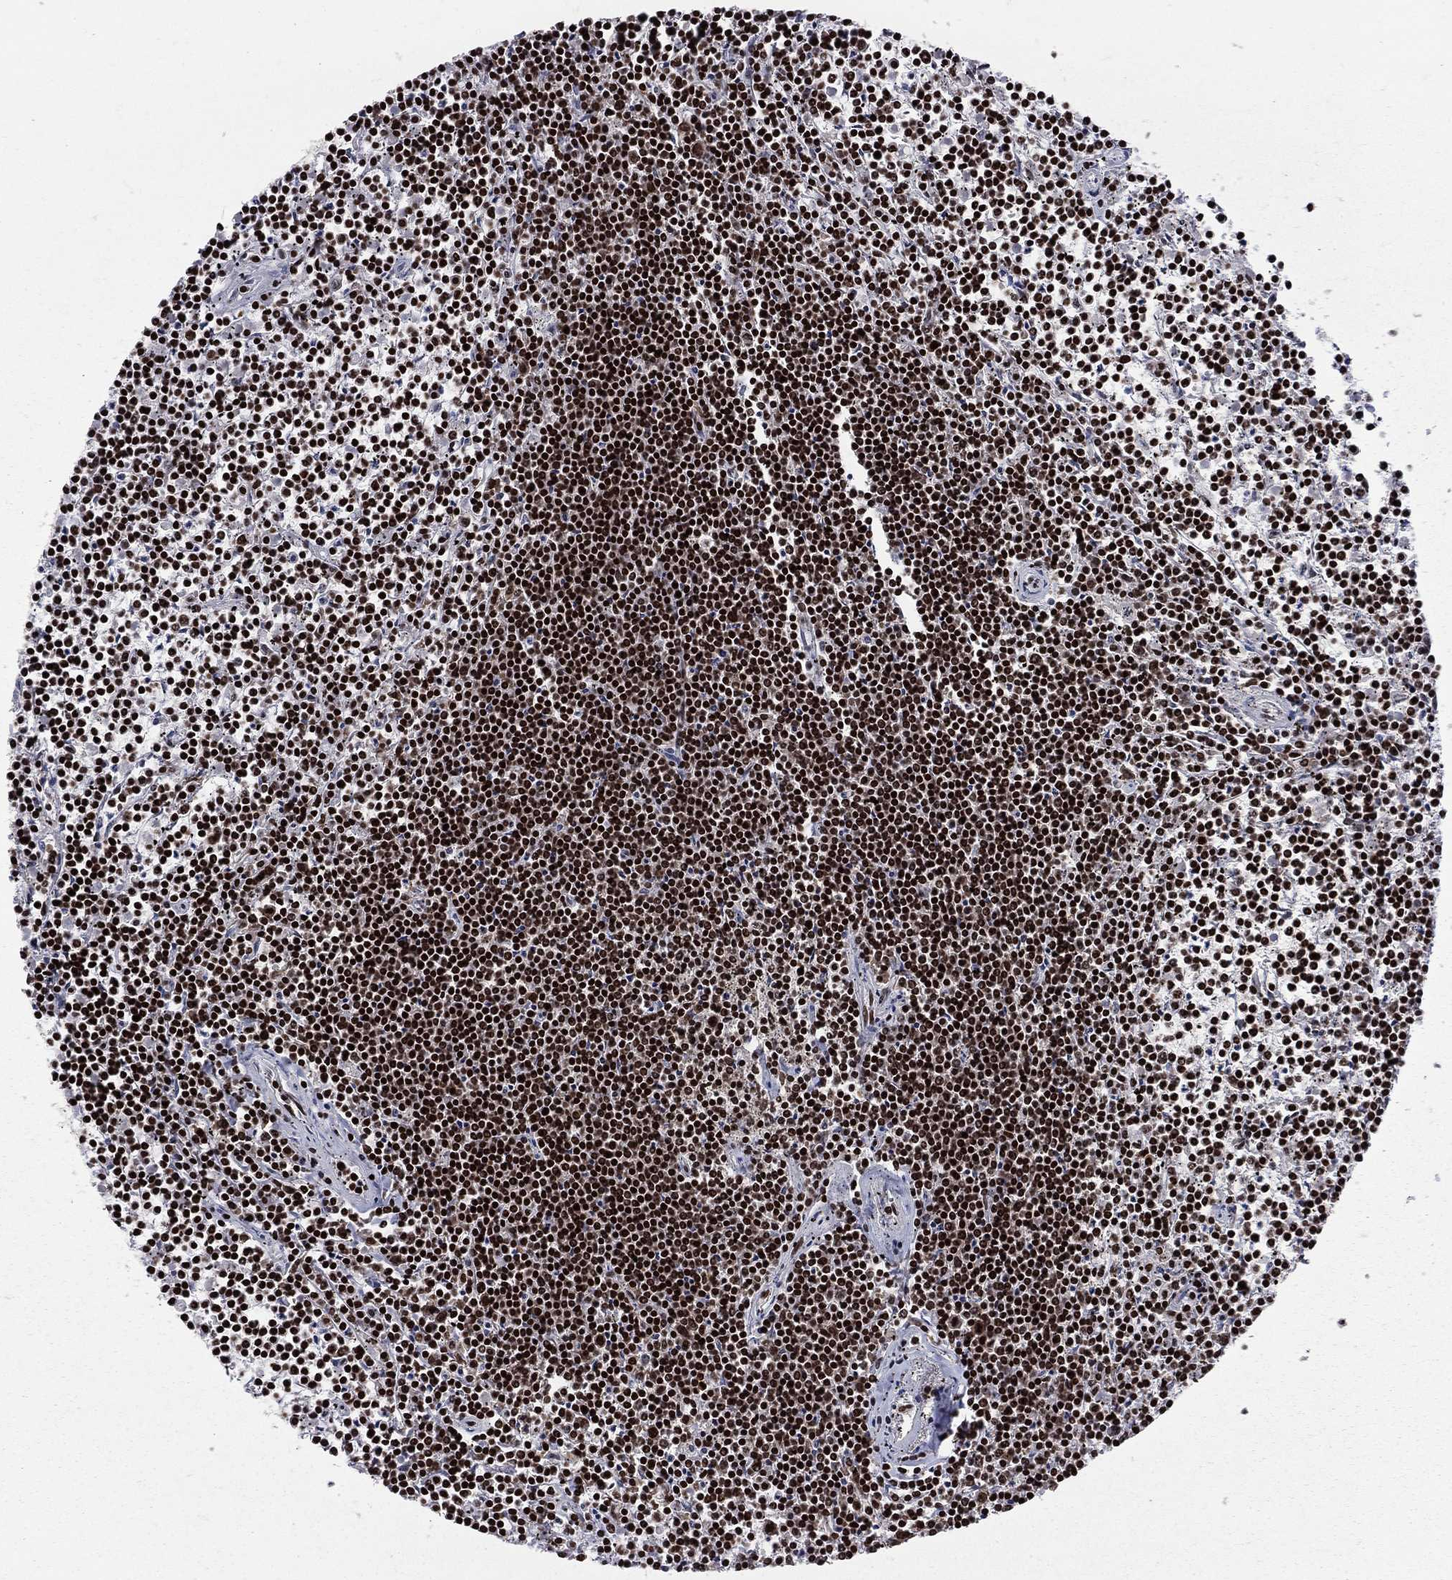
{"staining": {"intensity": "strong", "quantity": ">75%", "location": "nuclear"}, "tissue": "lymphoma", "cell_type": "Tumor cells", "image_type": "cancer", "snomed": [{"axis": "morphology", "description": "Malignant lymphoma, non-Hodgkin's type, Low grade"}, {"axis": "topography", "description": "Spleen"}], "caption": "Protein expression analysis of human low-grade malignant lymphoma, non-Hodgkin's type reveals strong nuclear staining in about >75% of tumor cells.", "gene": "RNASEH2C", "patient": {"sex": "female", "age": 19}}